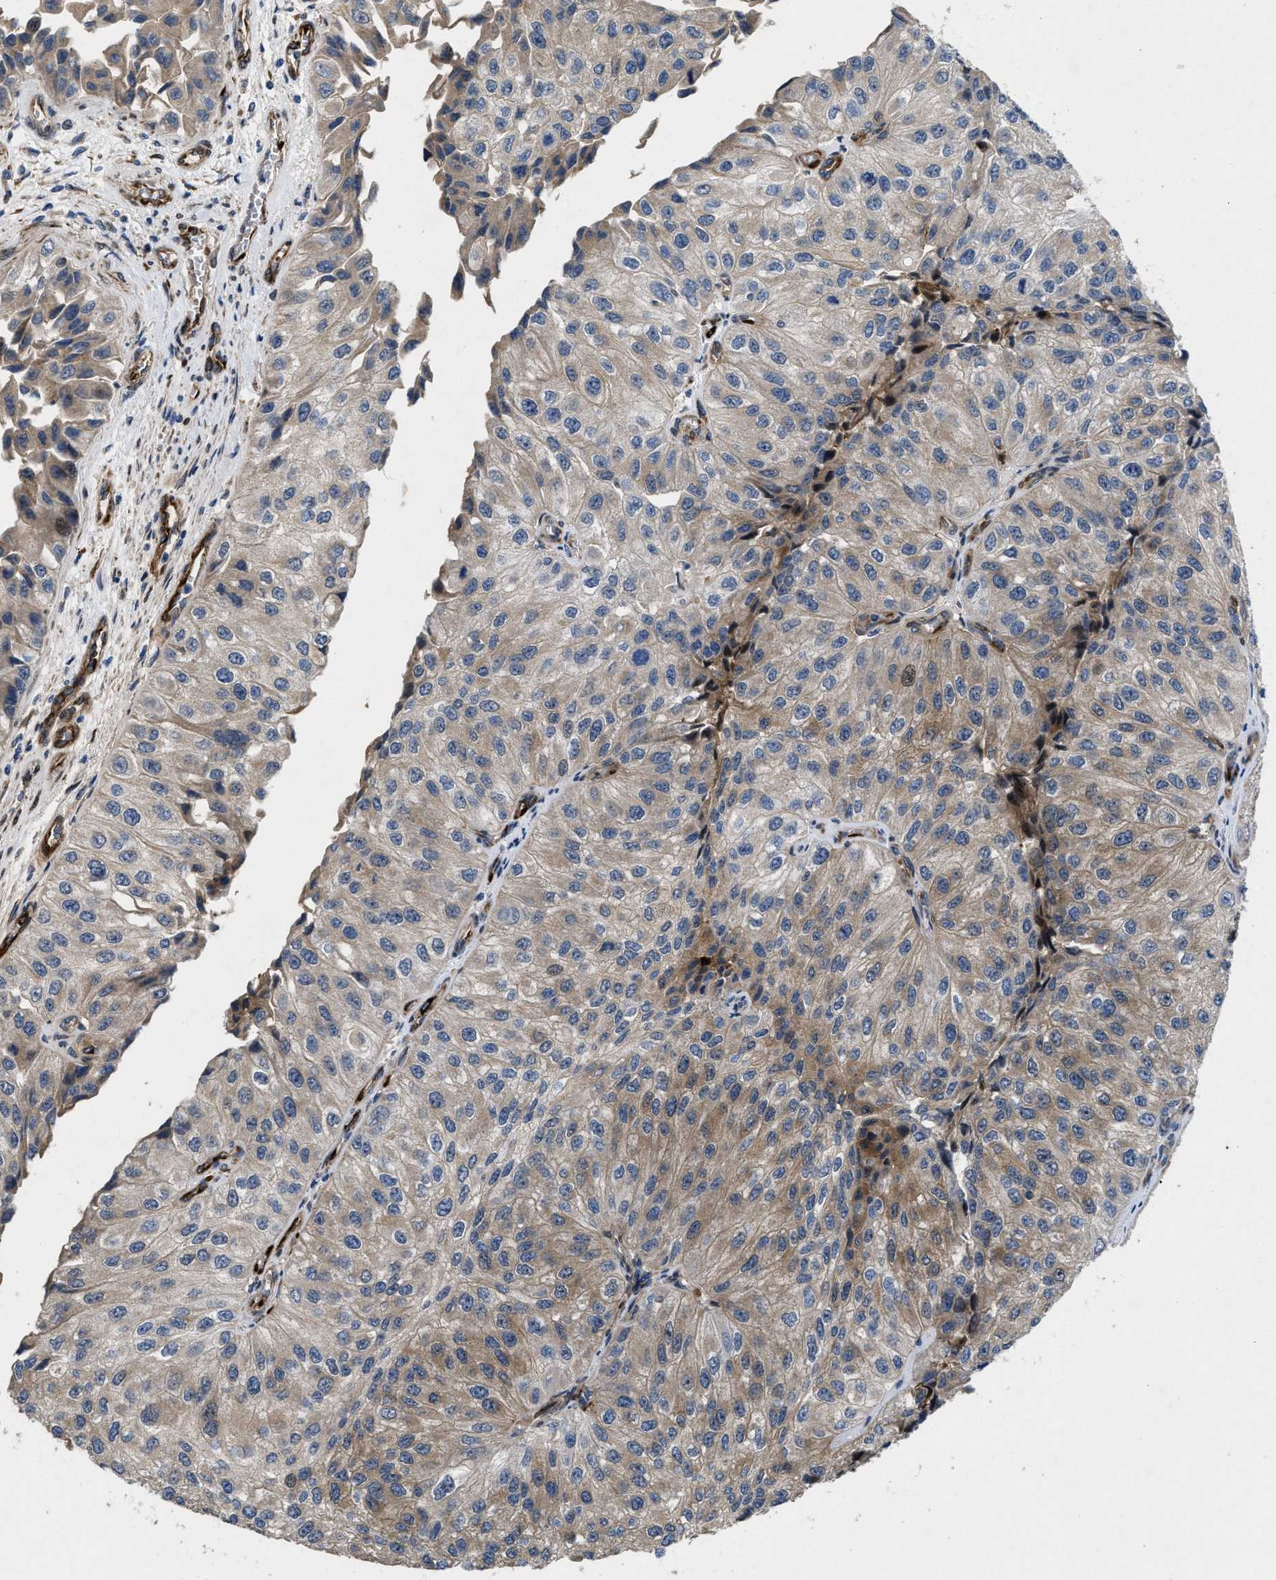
{"staining": {"intensity": "moderate", "quantity": "<25%", "location": "cytoplasmic/membranous,nuclear"}, "tissue": "urothelial cancer", "cell_type": "Tumor cells", "image_type": "cancer", "snomed": [{"axis": "morphology", "description": "Urothelial carcinoma, High grade"}, {"axis": "topography", "description": "Kidney"}, {"axis": "topography", "description": "Urinary bladder"}], "caption": "Urothelial cancer was stained to show a protein in brown. There is low levels of moderate cytoplasmic/membranous and nuclear expression in approximately <25% of tumor cells. (Stains: DAB in brown, nuclei in blue, Microscopy: brightfield microscopy at high magnification).", "gene": "HSPA12B", "patient": {"sex": "male", "age": 77}}